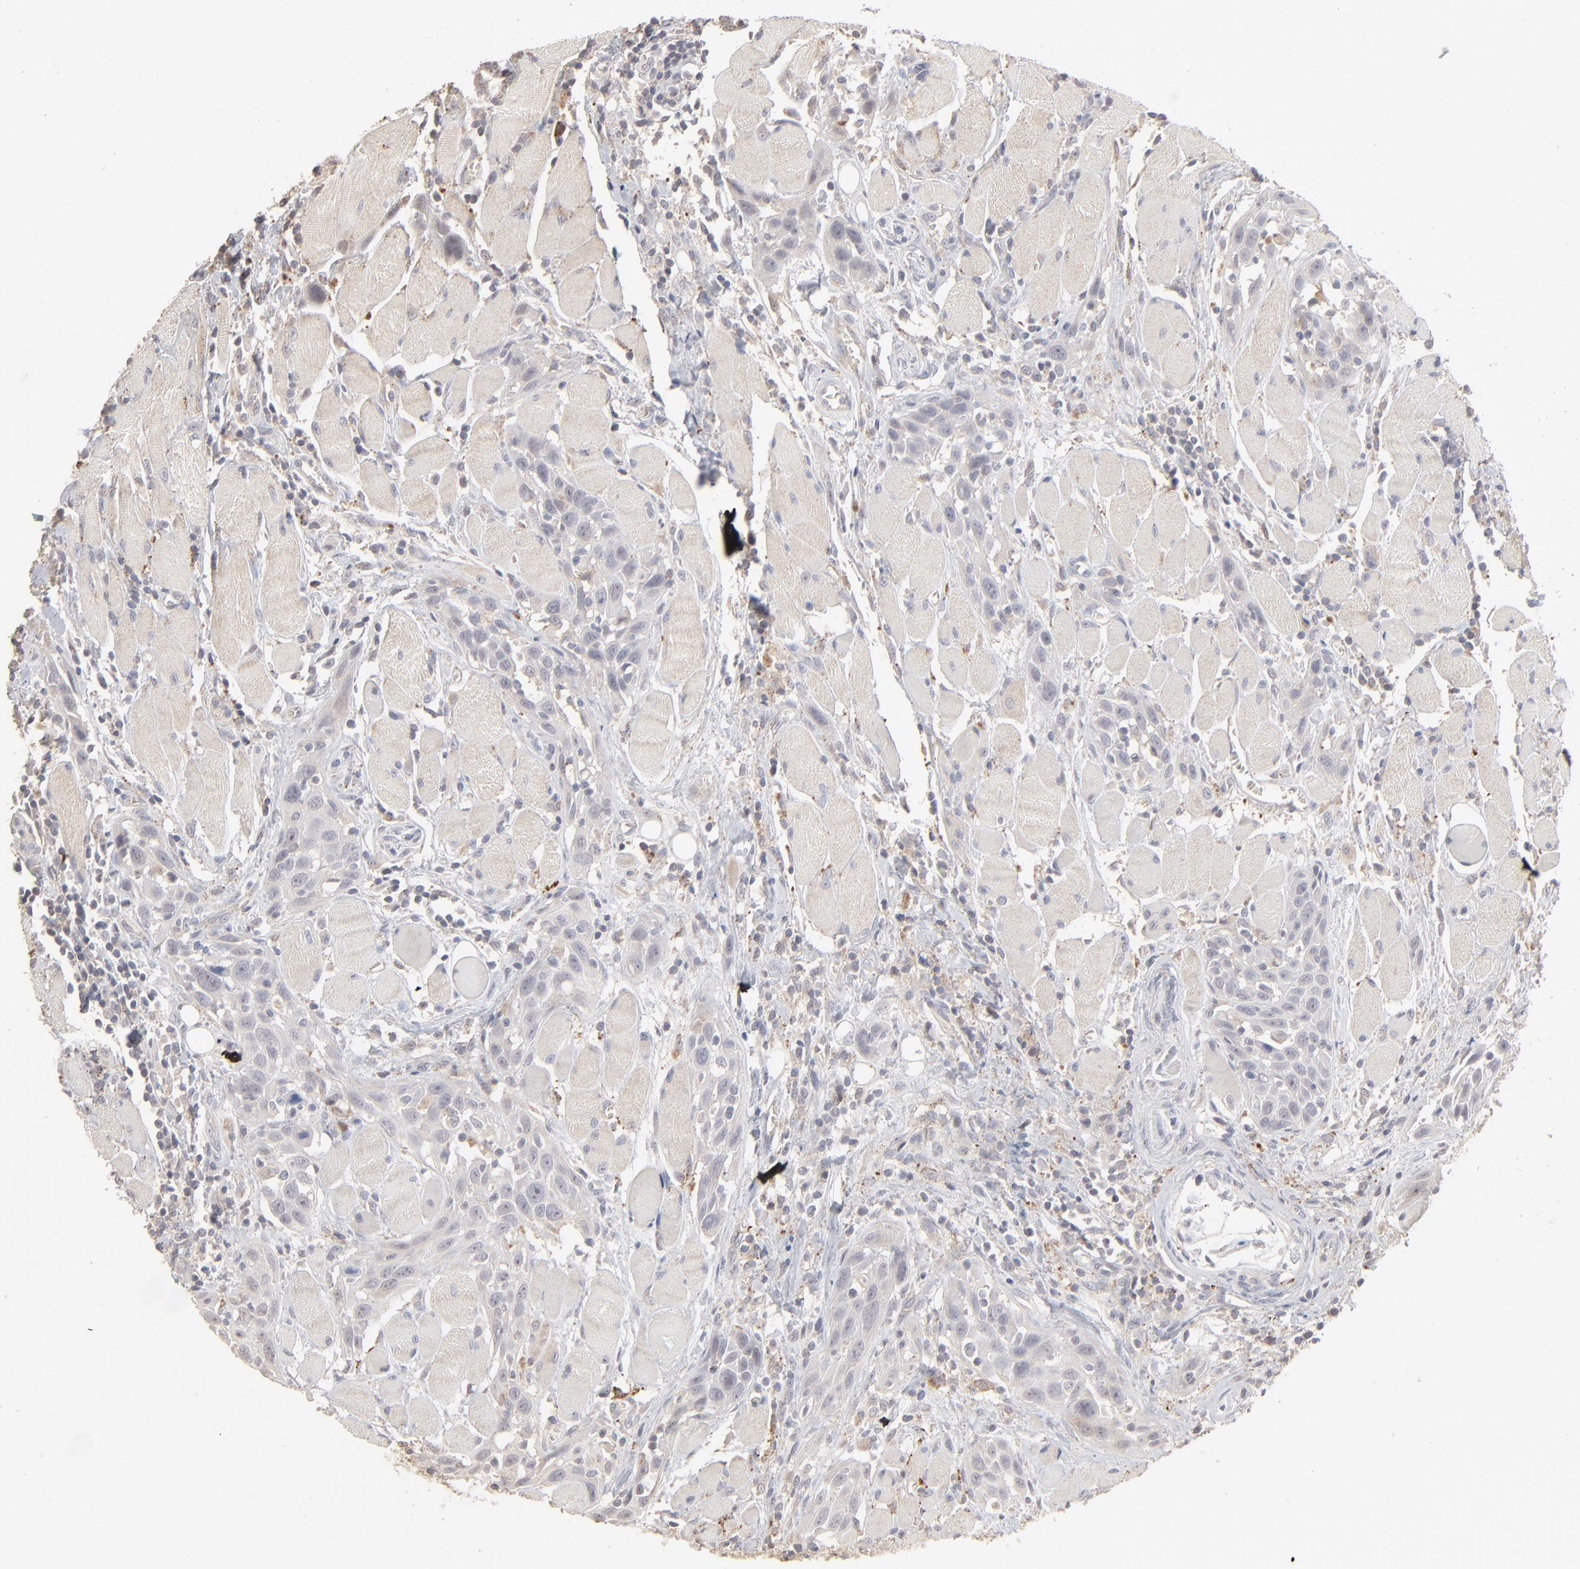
{"staining": {"intensity": "negative", "quantity": "none", "location": "none"}, "tissue": "head and neck cancer", "cell_type": "Tumor cells", "image_type": "cancer", "snomed": [{"axis": "morphology", "description": "Squamous cell carcinoma, NOS"}, {"axis": "topography", "description": "Oral tissue"}, {"axis": "topography", "description": "Head-Neck"}], "caption": "A high-resolution photomicrograph shows immunohistochemistry (IHC) staining of head and neck squamous cell carcinoma, which shows no significant positivity in tumor cells.", "gene": "POMT2", "patient": {"sex": "female", "age": 50}}